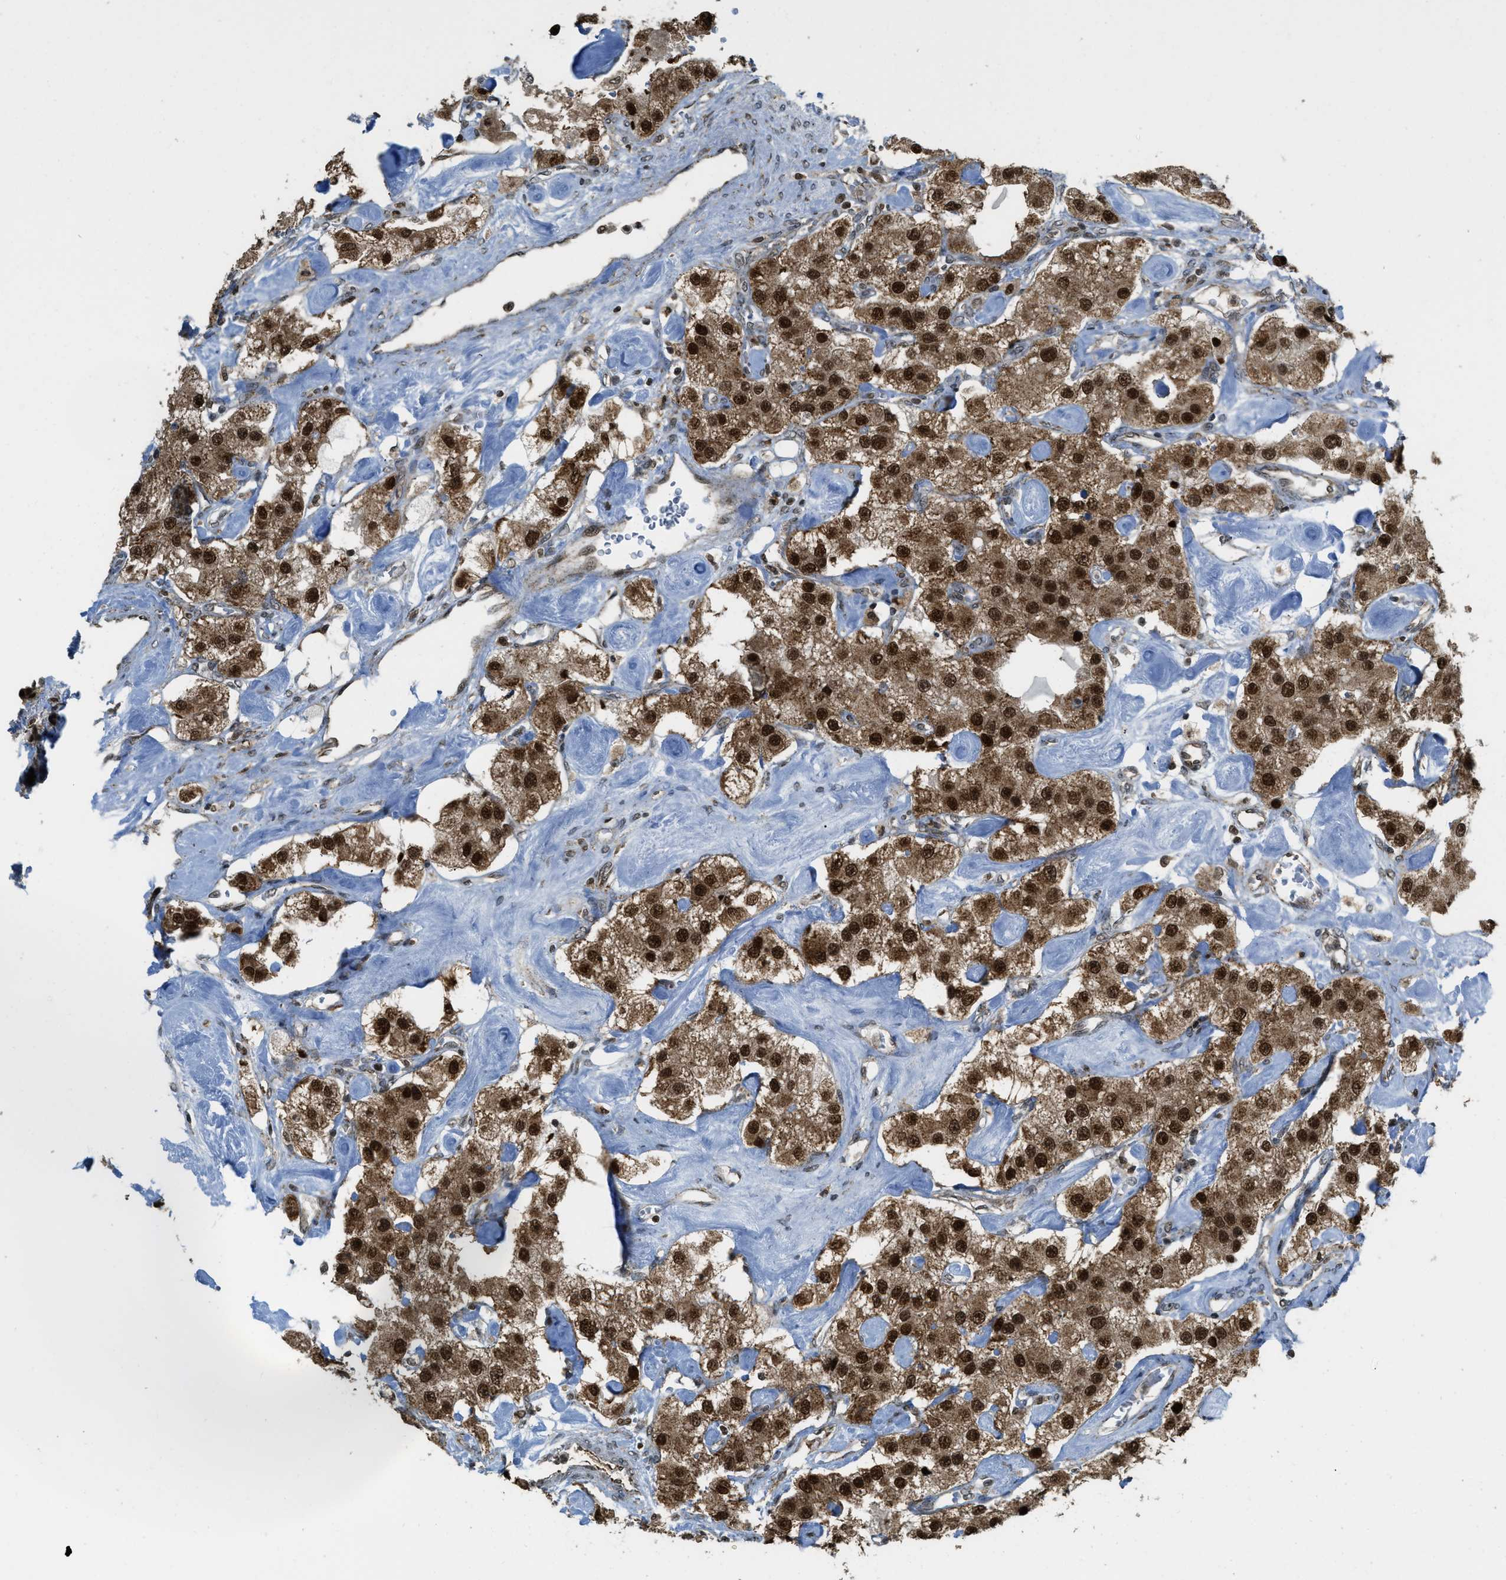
{"staining": {"intensity": "strong", "quantity": ">75%", "location": "cytoplasmic/membranous,nuclear"}, "tissue": "carcinoid", "cell_type": "Tumor cells", "image_type": "cancer", "snomed": [{"axis": "morphology", "description": "Carcinoid, malignant, NOS"}, {"axis": "topography", "description": "Pancreas"}], "caption": "A brown stain highlights strong cytoplasmic/membranous and nuclear expression of a protein in human malignant carcinoid tumor cells.", "gene": "TNPO1", "patient": {"sex": "male", "age": 41}}